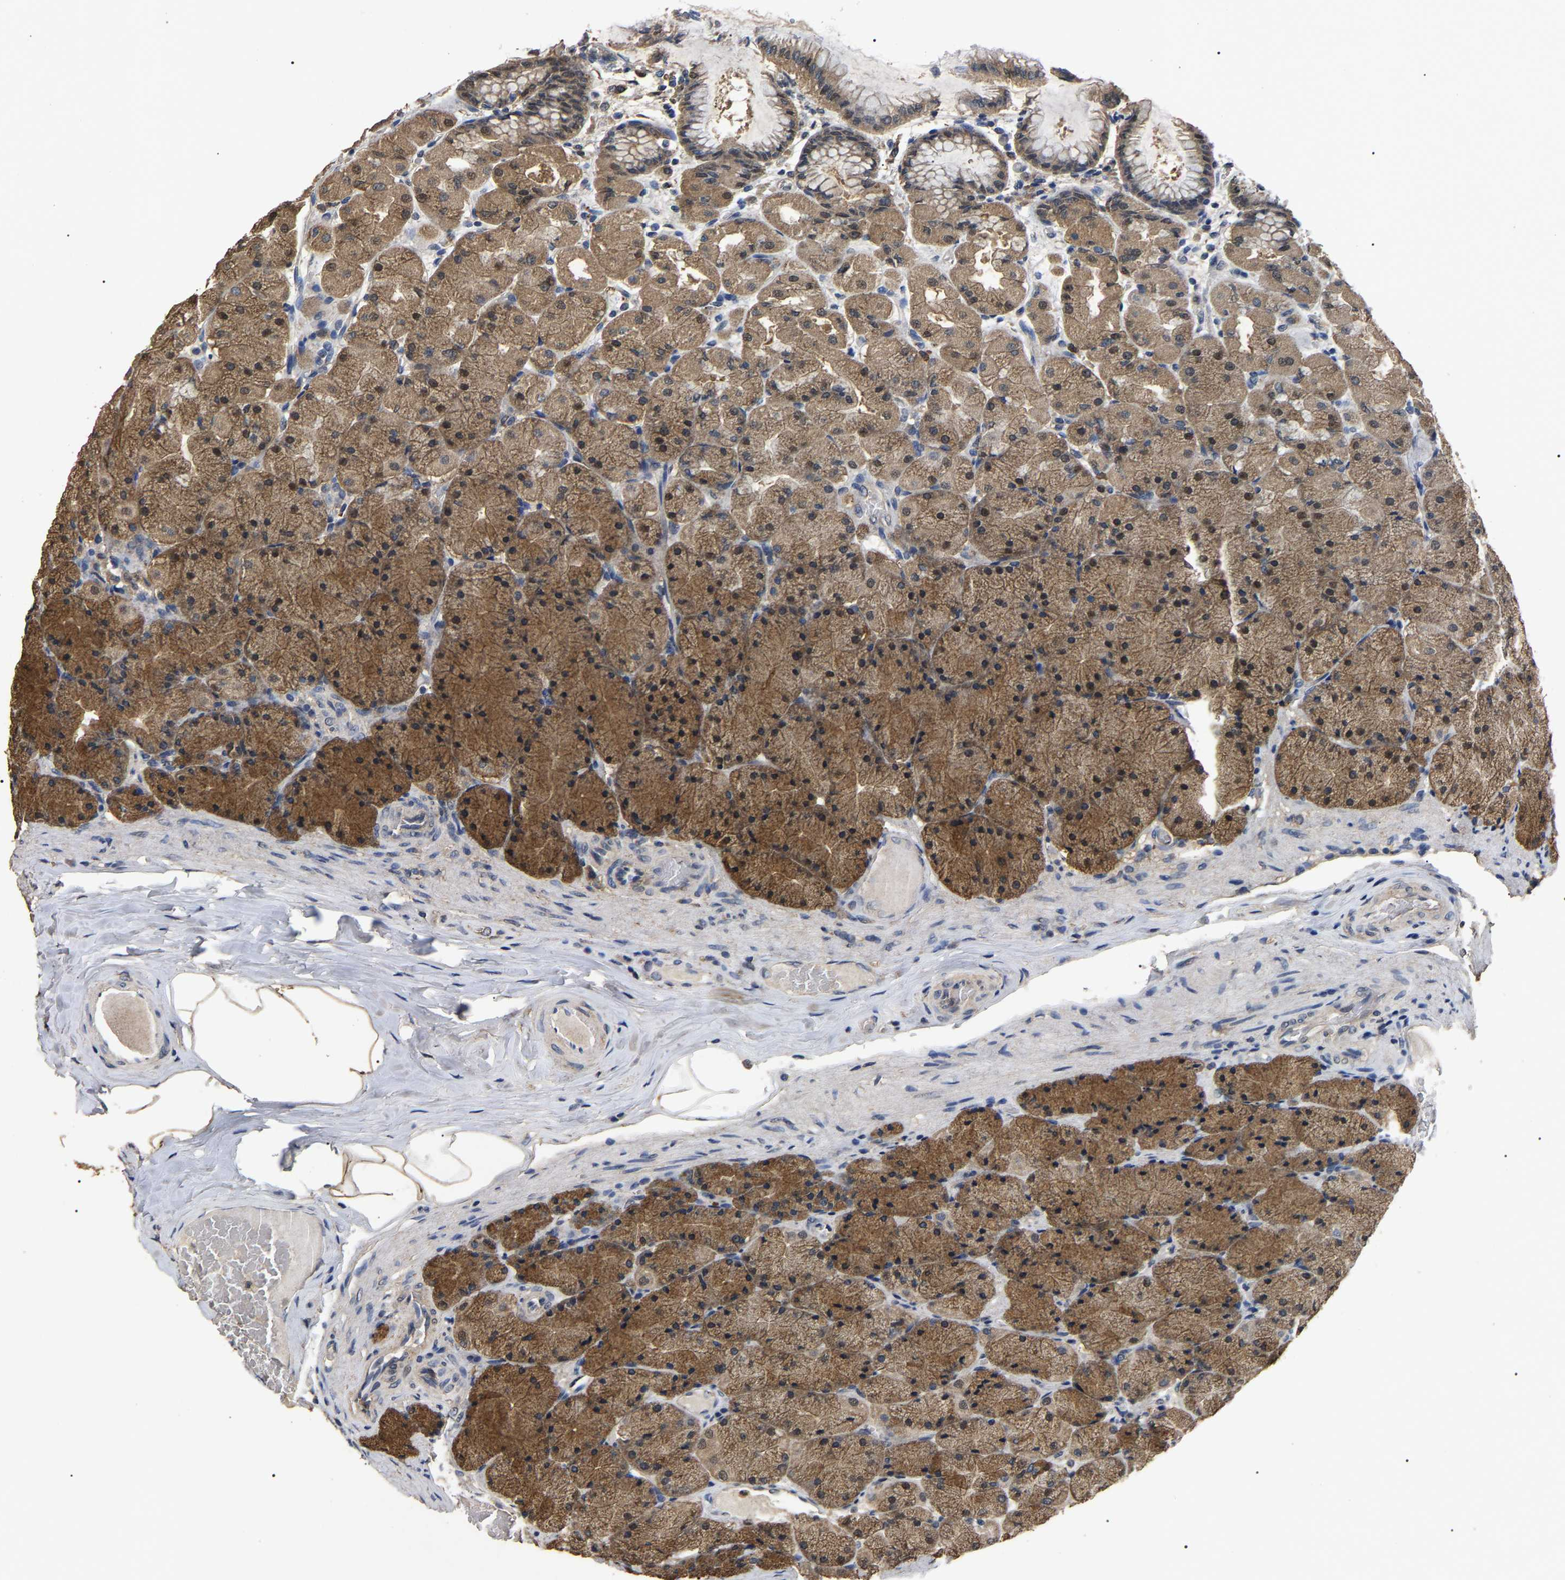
{"staining": {"intensity": "moderate", "quantity": ">75%", "location": "cytoplasmic/membranous,nuclear"}, "tissue": "stomach", "cell_type": "Glandular cells", "image_type": "normal", "snomed": [{"axis": "morphology", "description": "Normal tissue, NOS"}, {"axis": "topography", "description": "Stomach, upper"}], "caption": "The photomicrograph exhibits staining of unremarkable stomach, revealing moderate cytoplasmic/membranous,nuclear protein positivity (brown color) within glandular cells.", "gene": "PSMD8", "patient": {"sex": "female", "age": 56}}